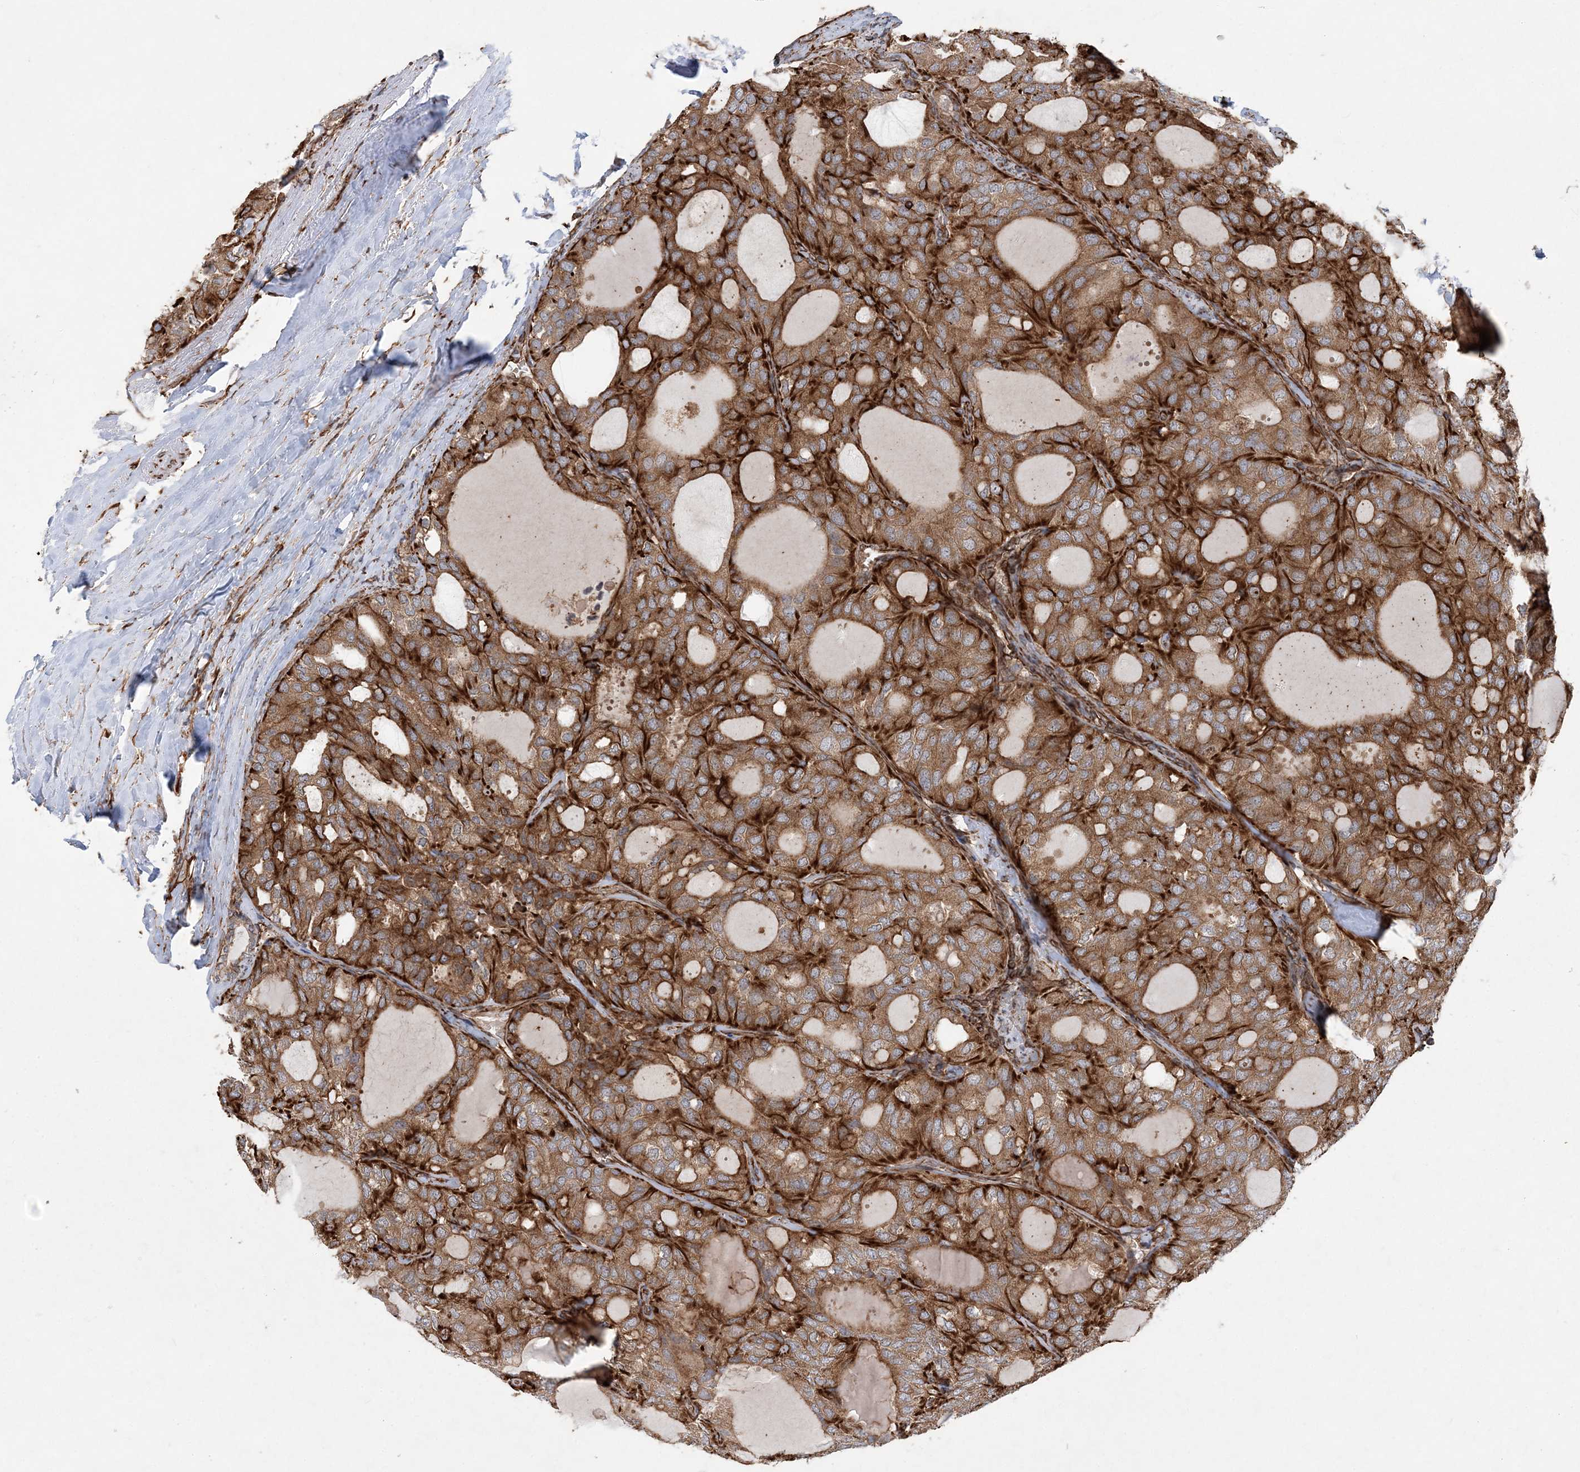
{"staining": {"intensity": "strong", "quantity": ">75%", "location": "cytoplasmic/membranous"}, "tissue": "thyroid cancer", "cell_type": "Tumor cells", "image_type": "cancer", "snomed": [{"axis": "morphology", "description": "Follicular adenoma carcinoma, NOS"}, {"axis": "topography", "description": "Thyroid gland"}], "caption": "Strong cytoplasmic/membranous protein staining is identified in about >75% of tumor cells in thyroid follicular adenoma carcinoma.", "gene": "FAM114A2", "patient": {"sex": "male", "age": 75}}